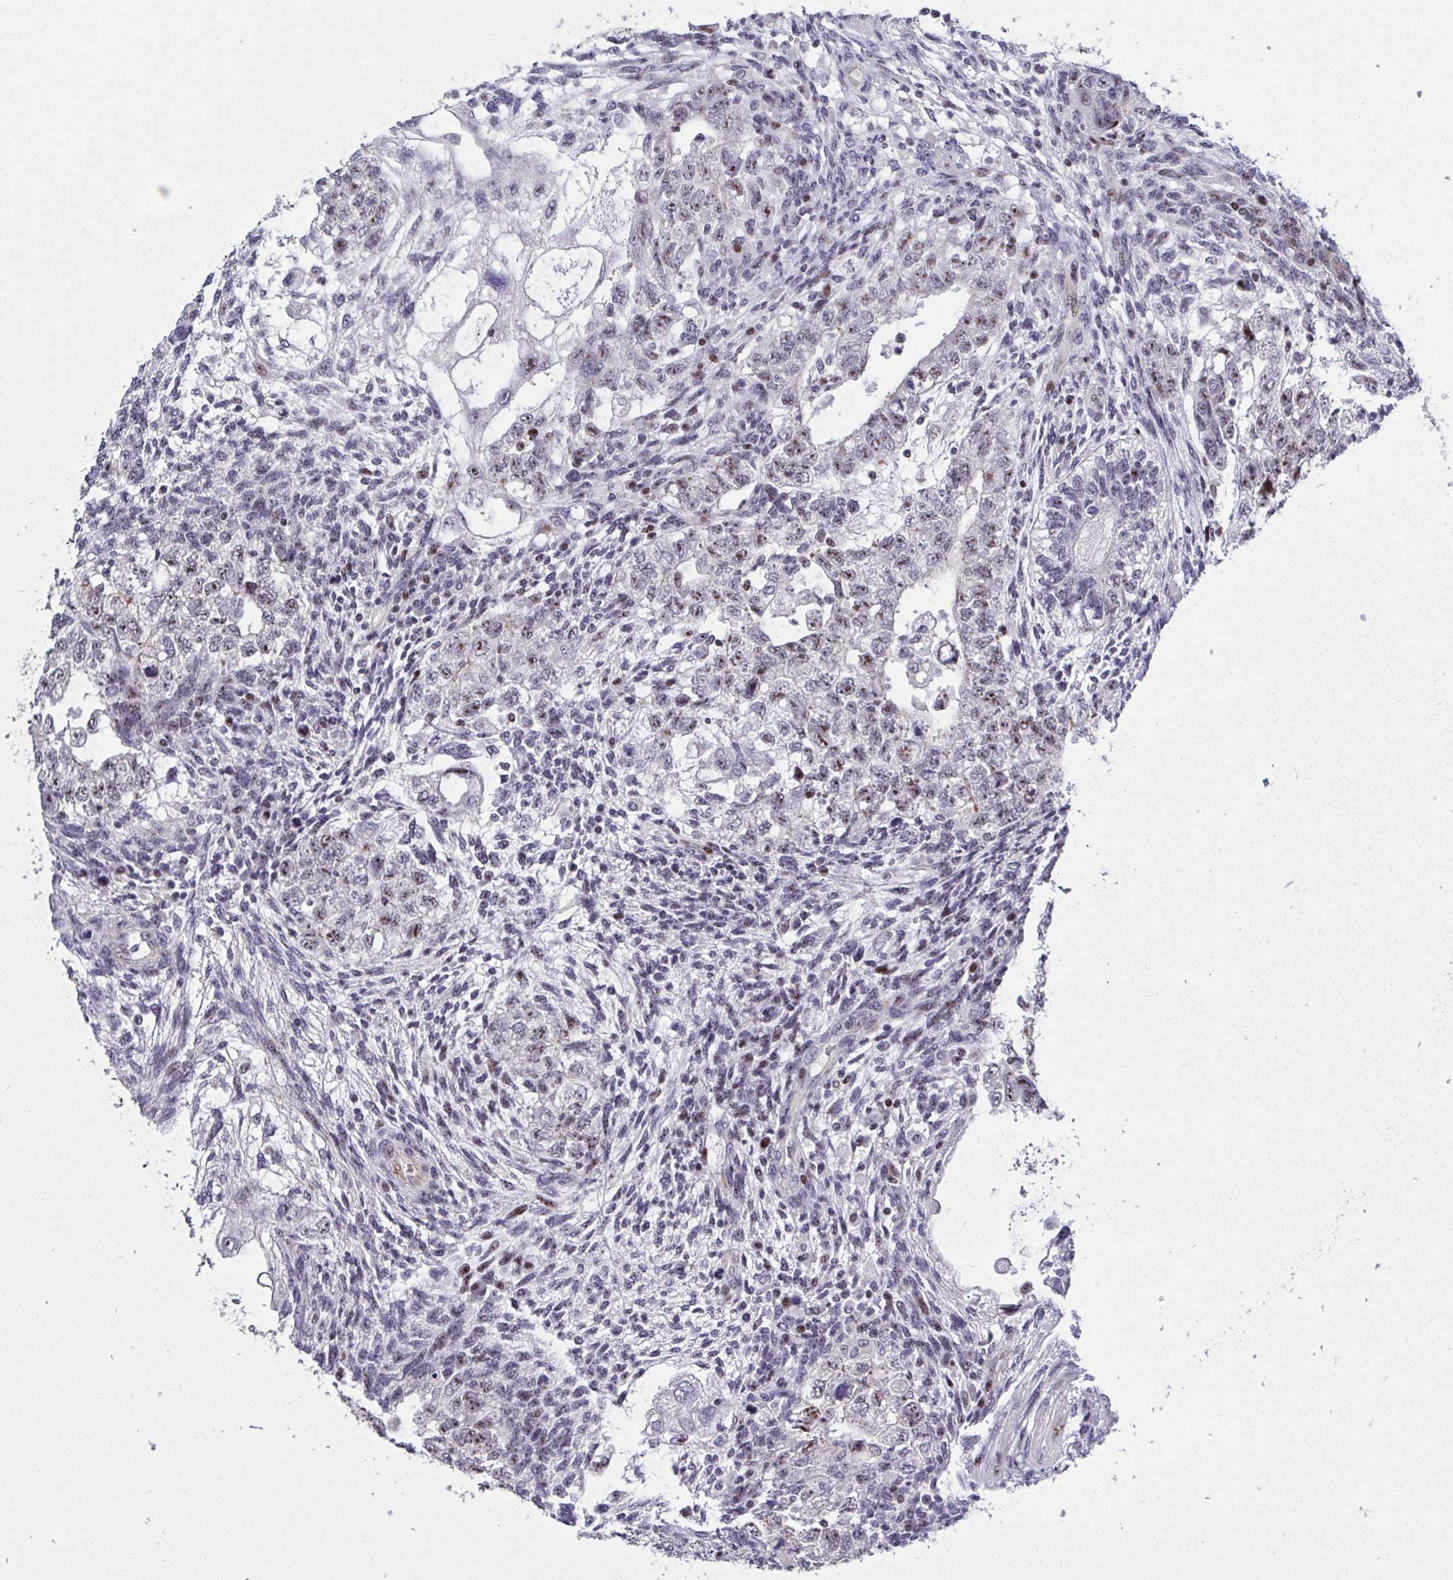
{"staining": {"intensity": "moderate", "quantity": ">75%", "location": "nuclear"}, "tissue": "testis cancer", "cell_type": "Tumor cells", "image_type": "cancer", "snomed": [{"axis": "morphology", "description": "Normal tissue, NOS"}, {"axis": "morphology", "description": "Carcinoma, Embryonal, NOS"}, {"axis": "topography", "description": "Testis"}], "caption": "A high-resolution image shows immunohistochemistry (IHC) staining of testis cancer, which exhibits moderate nuclear staining in about >75% of tumor cells.", "gene": "PLPPR3", "patient": {"sex": "male", "age": 36}}